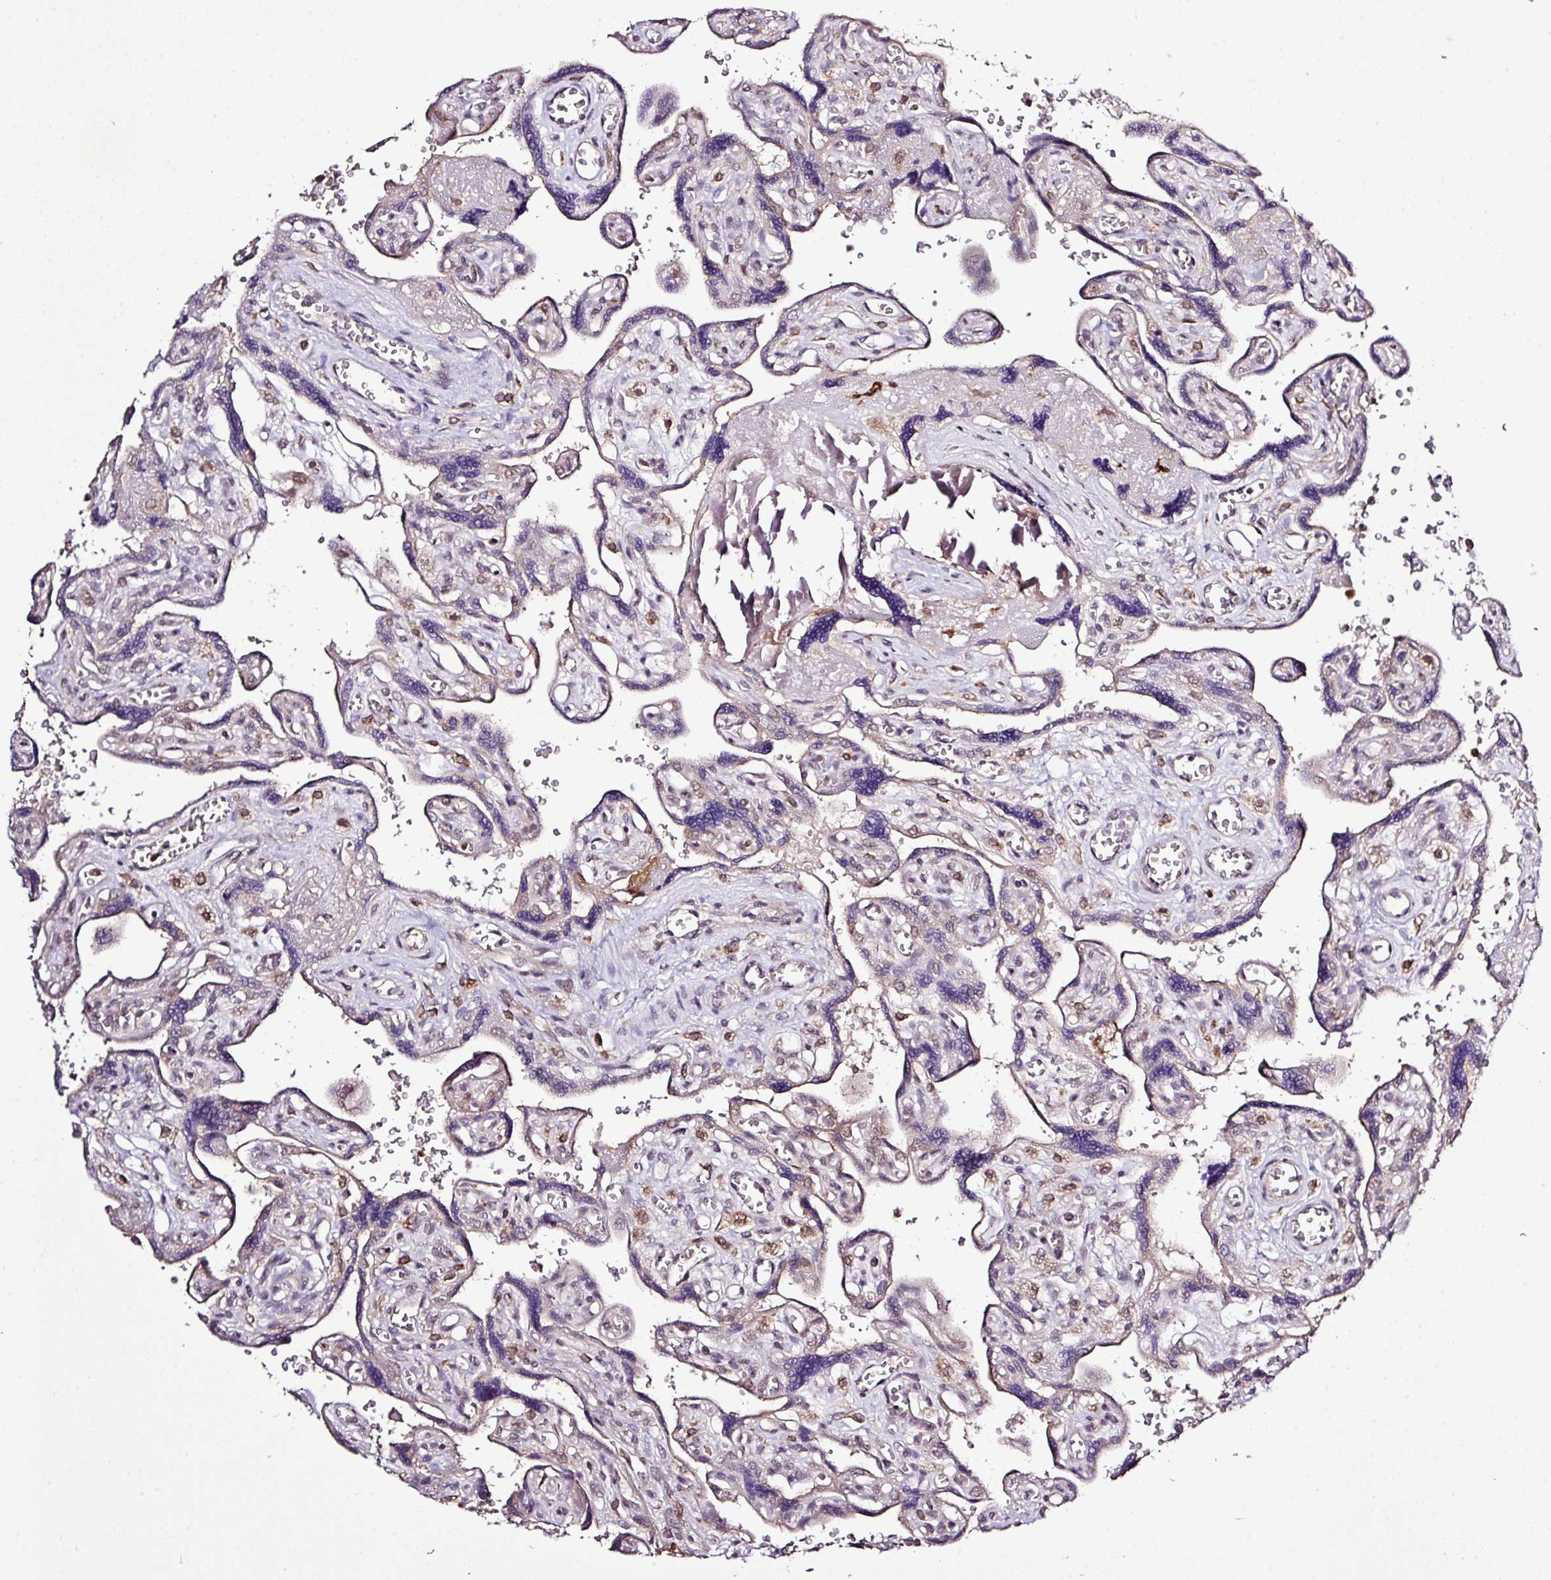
{"staining": {"intensity": "weak", "quantity": "25%-75%", "location": "cytoplasmic/membranous,nuclear"}, "tissue": "placenta", "cell_type": "Trophoblastic cells", "image_type": "normal", "snomed": [{"axis": "morphology", "description": "Normal tissue, NOS"}, {"axis": "topography", "description": "Placenta"}], "caption": "Immunohistochemistry staining of normal placenta, which exhibits low levels of weak cytoplasmic/membranous,nuclear expression in approximately 25%-75% of trophoblastic cells indicating weak cytoplasmic/membranous,nuclear protein staining. The staining was performed using DAB (3,3'-diaminobenzidine) (brown) for protein detection and nuclei were counterstained in hematoxylin (blue).", "gene": "SMCO4", "patient": {"sex": "female", "age": 39}}